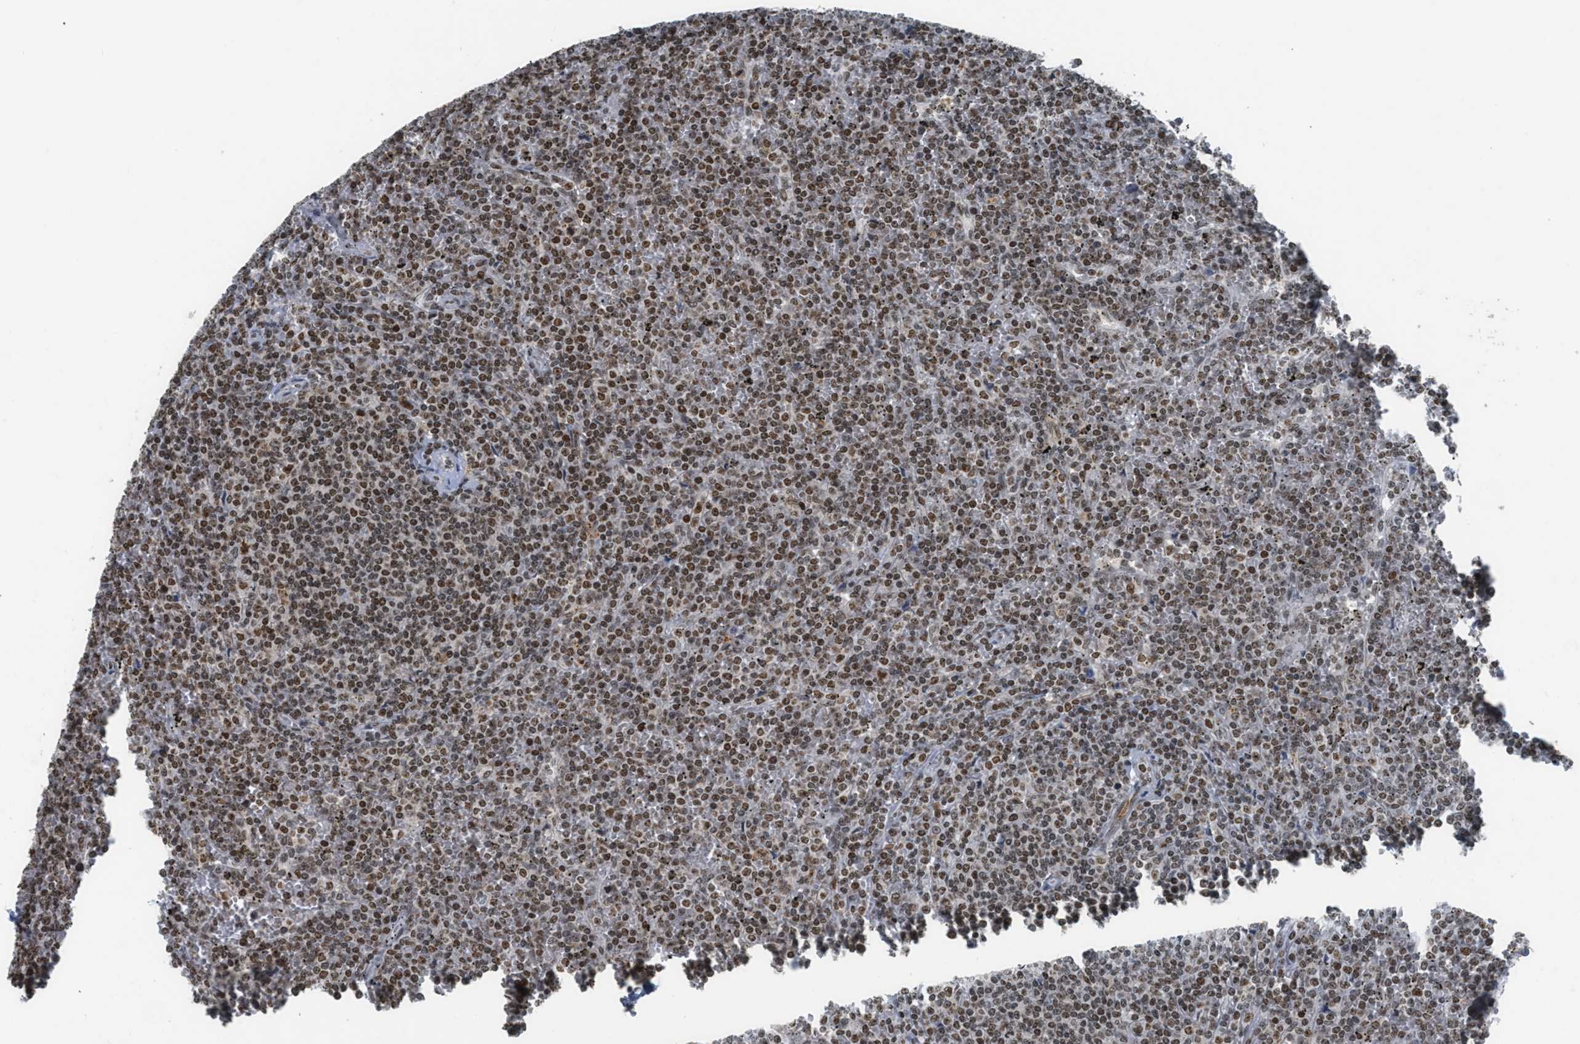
{"staining": {"intensity": "moderate", "quantity": ">75%", "location": "nuclear"}, "tissue": "lymphoma", "cell_type": "Tumor cells", "image_type": "cancer", "snomed": [{"axis": "morphology", "description": "Malignant lymphoma, non-Hodgkin's type, Low grade"}, {"axis": "topography", "description": "Spleen"}], "caption": "Immunohistochemistry image of neoplastic tissue: lymphoma stained using immunohistochemistry (IHC) demonstrates medium levels of moderate protein expression localized specifically in the nuclear of tumor cells, appearing as a nuclear brown color.", "gene": "RAD51B", "patient": {"sex": "female", "age": 19}}